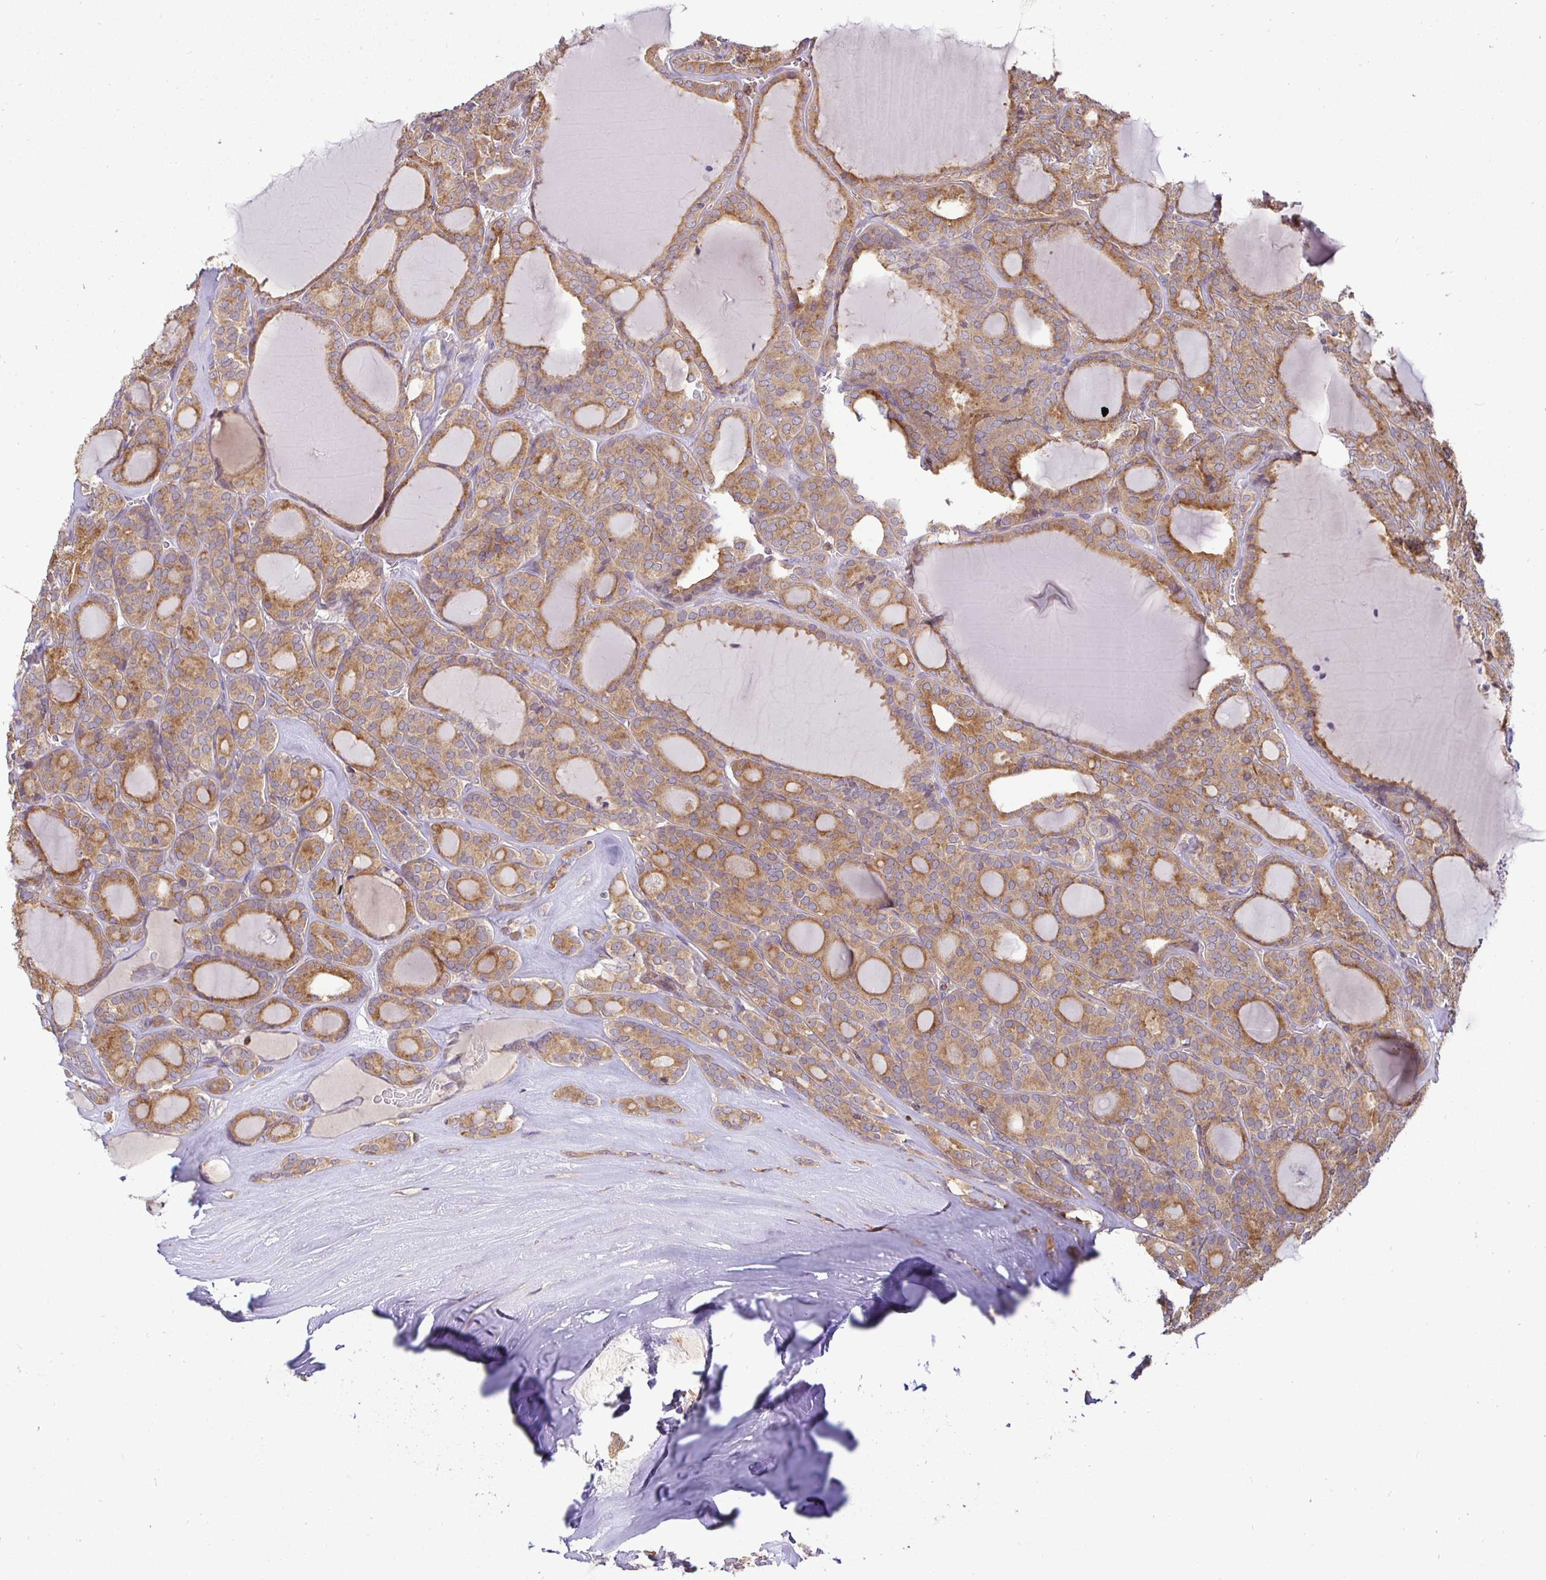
{"staining": {"intensity": "moderate", "quantity": ">75%", "location": "cytoplasmic/membranous"}, "tissue": "thyroid cancer", "cell_type": "Tumor cells", "image_type": "cancer", "snomed": [{"axis": "morphology", "description": "Follicular adenoma carcinoma, NOS"}, {"axis": "topography", "description": "Thyroid gland"}], "caption": "There is medium levels of moderate cytoplasmic/membranous expression in tumor cells of thyroid cancer, as demonstrated by immunohistochemical staining (brown color).", "gene": "ATP6V1F", "patient": {"sex": "male", "age": 74}}